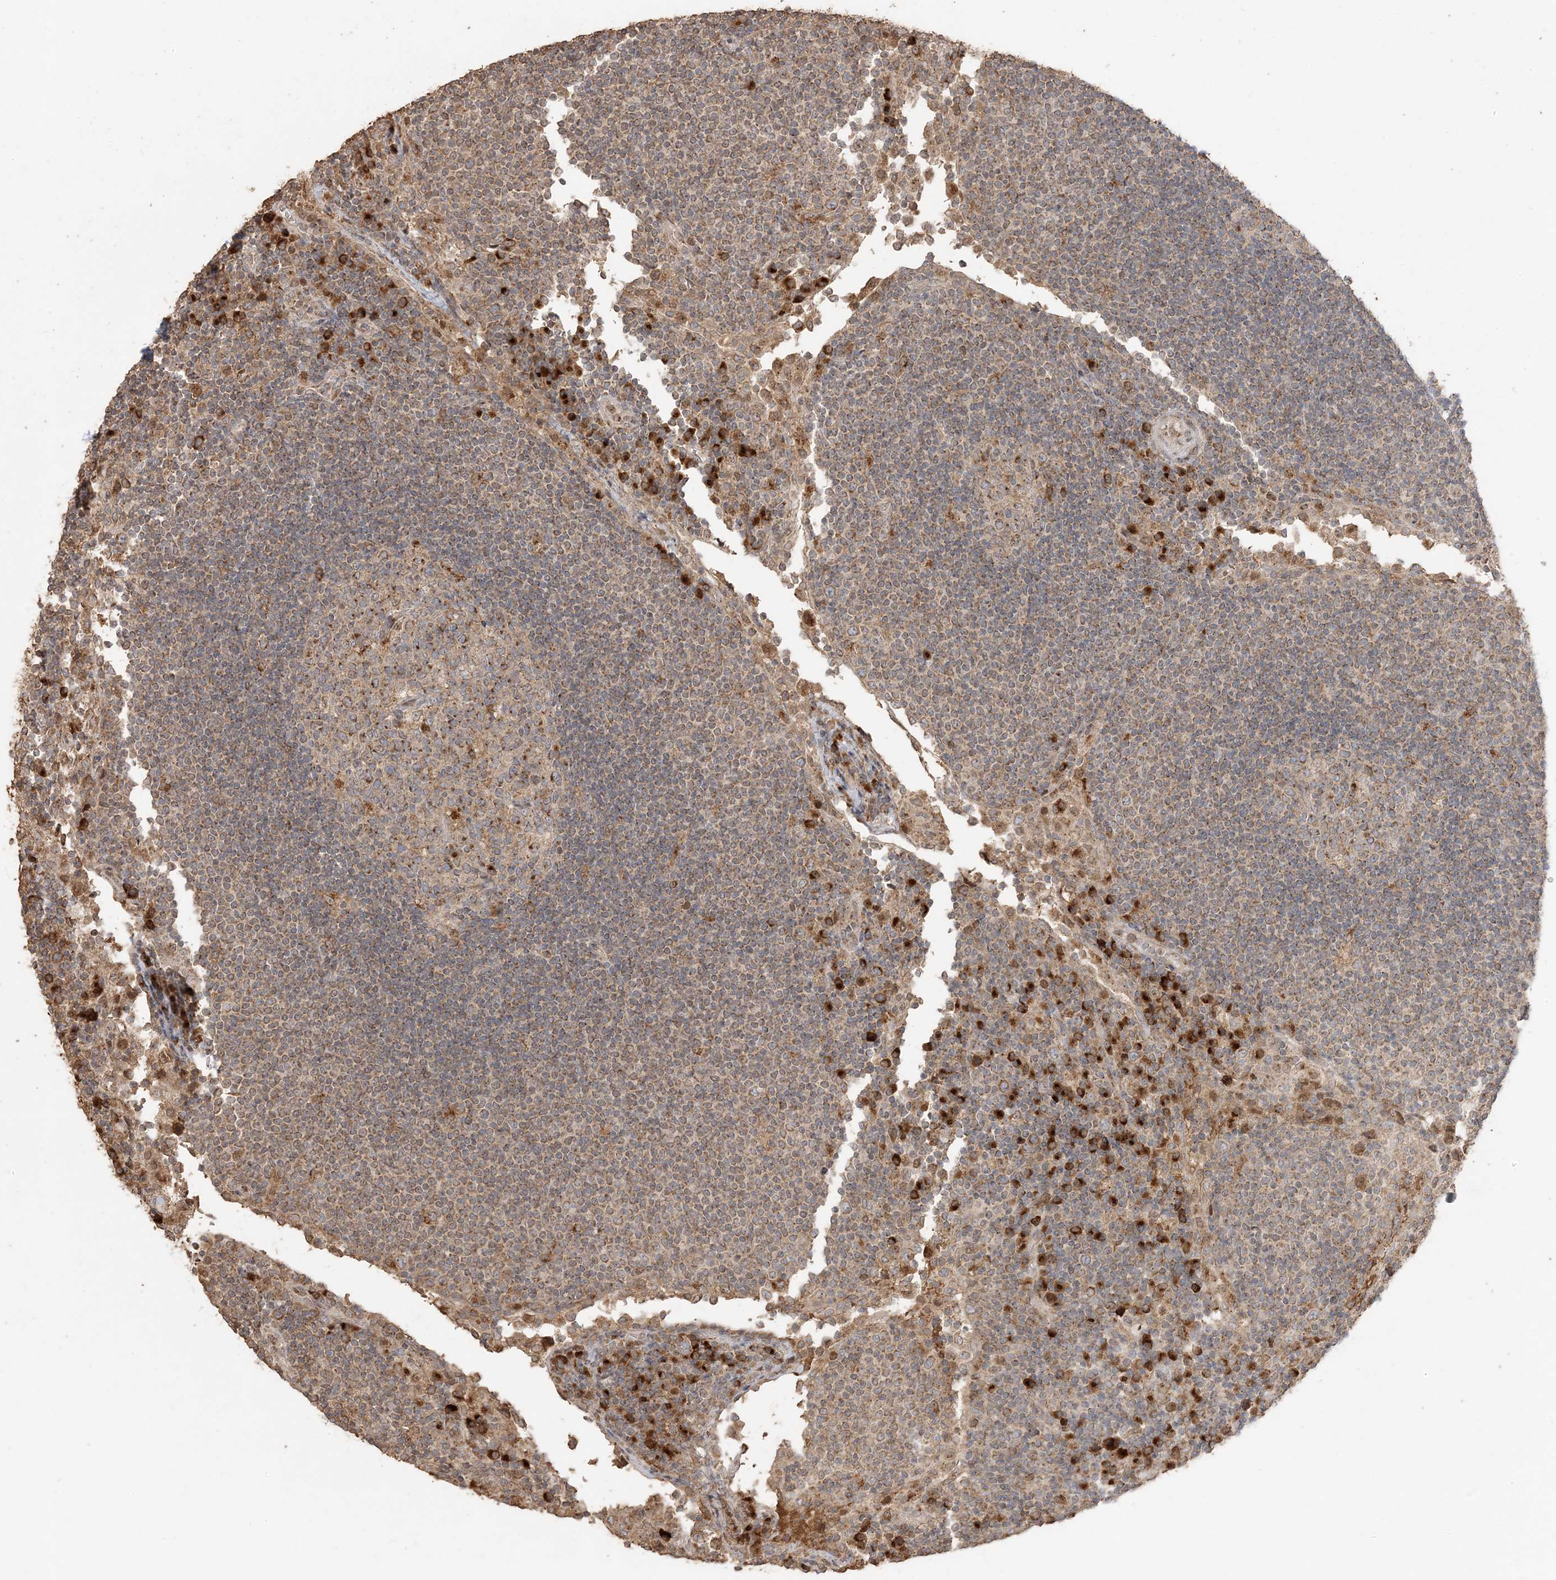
{"staining": {"intensity": "moderate", "quantity": "25%-75%", "location": "cytoplasmic/membranous"}, "tissue": "lymph node", "cell_type": "Germinal center cells", "image_type": "normal", "snomed": [{"axis": "morphology", "description": "Normal tissue, NOS"}, {"axis": "topography", "description": "Lymph node"}], "caption": "High-power microscopy captured an immunohistochemistry micrograph of normal lymph node, revealing moderate cytoplasmic/membranous expression in about 25%-75% of germinal center cells. The staining was performed using DAB to visualize the protein expression in brown, while the nuclei were stained in blue with hematoxylin (Magnification: 20x).", "gene": "RER1", "patient": {"sex": "female", "age": 53}}